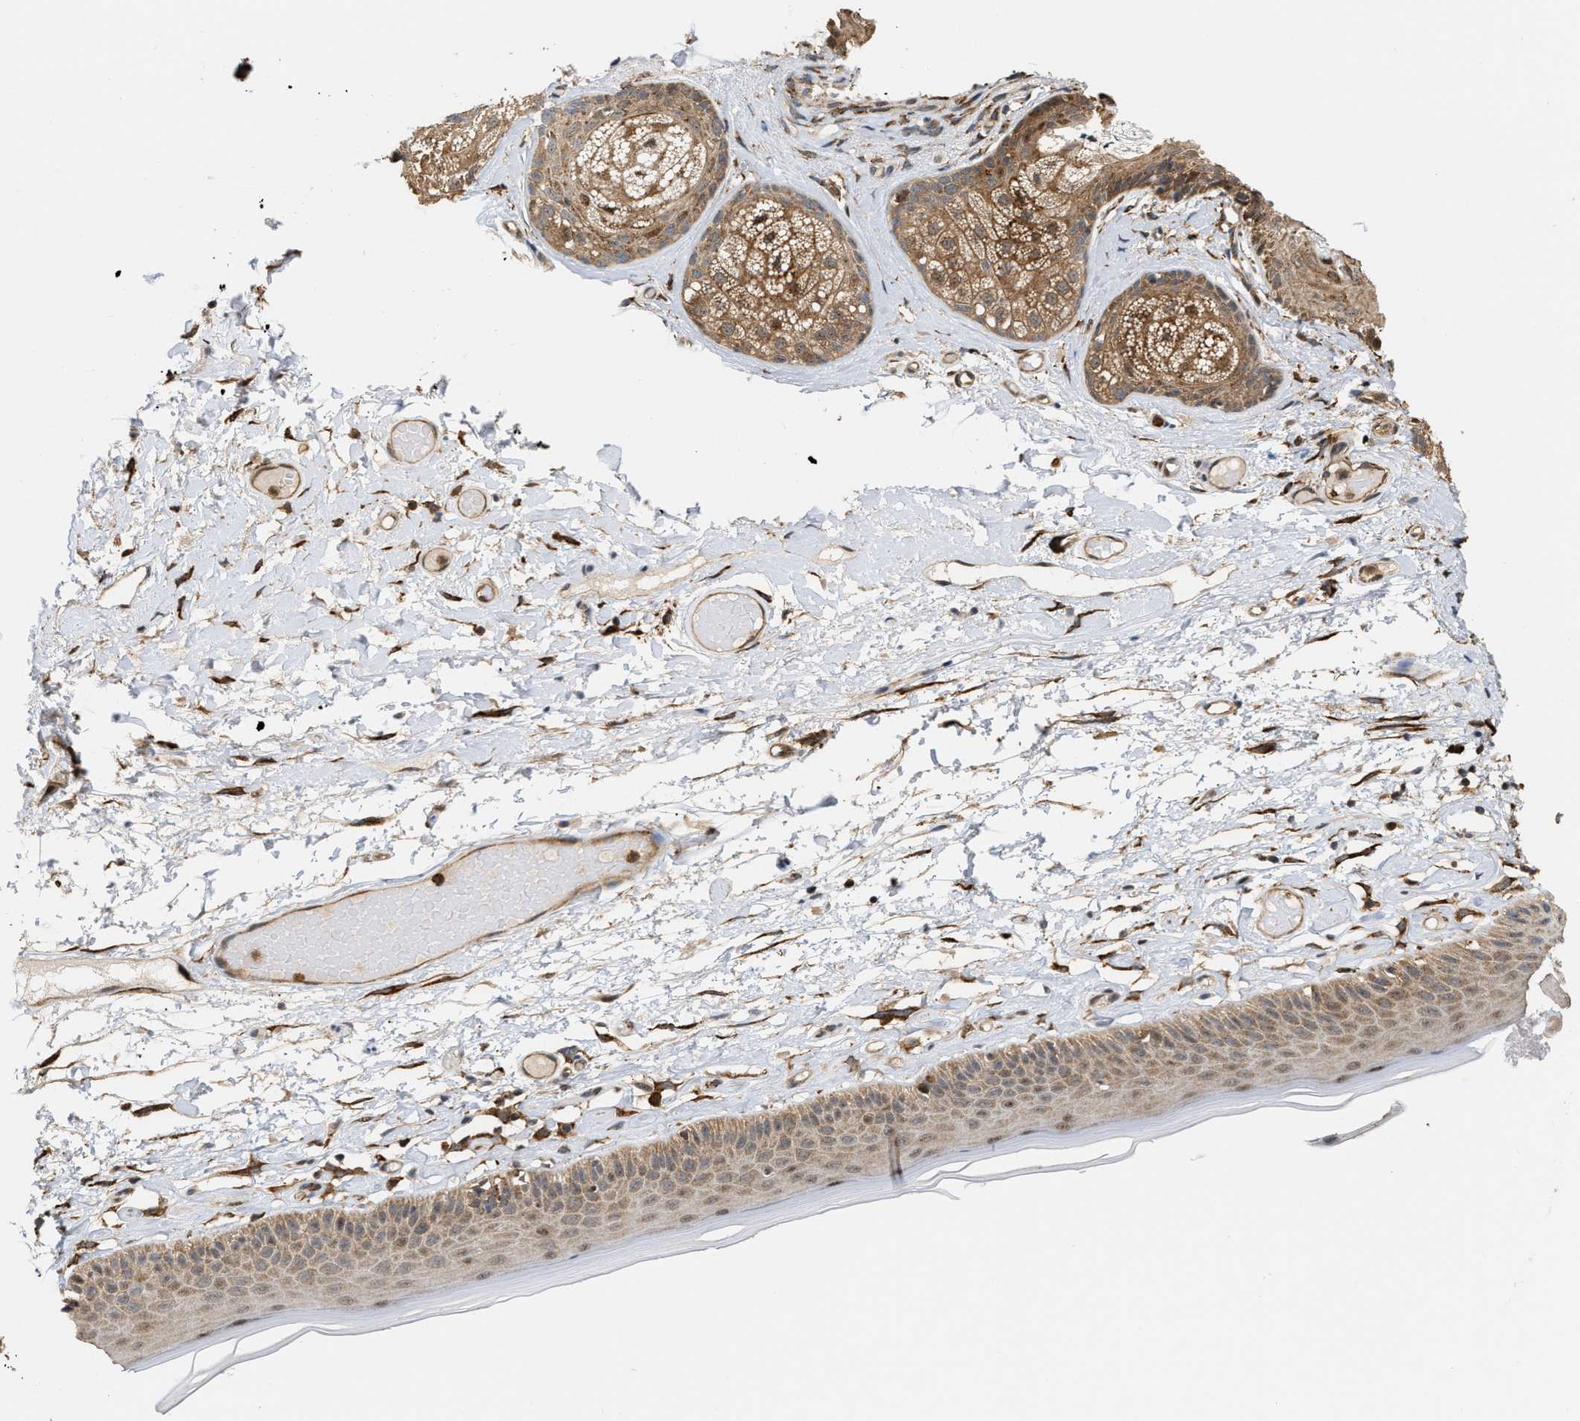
{"staining": {"intensity": "moderate", "quantity": ">75%", "location": "cytoplasmic/membranous"}, "tissue": "skin", "cell_type": "Epidermal cells", "image_type": "normal", "snomed": [{"axis": "morphology", "description": "Normal tissue, NOS"}, {"axis": "topography", "description": "Vulva"}], "caption": "Moderate cytoplasmic/membranous staining for a protein is identified in about >75% of epidermal cells of unremarkable skin using immunohistochemistry.", "gene": "IQCE", "patient": {"sex": "female", "age": 73}}